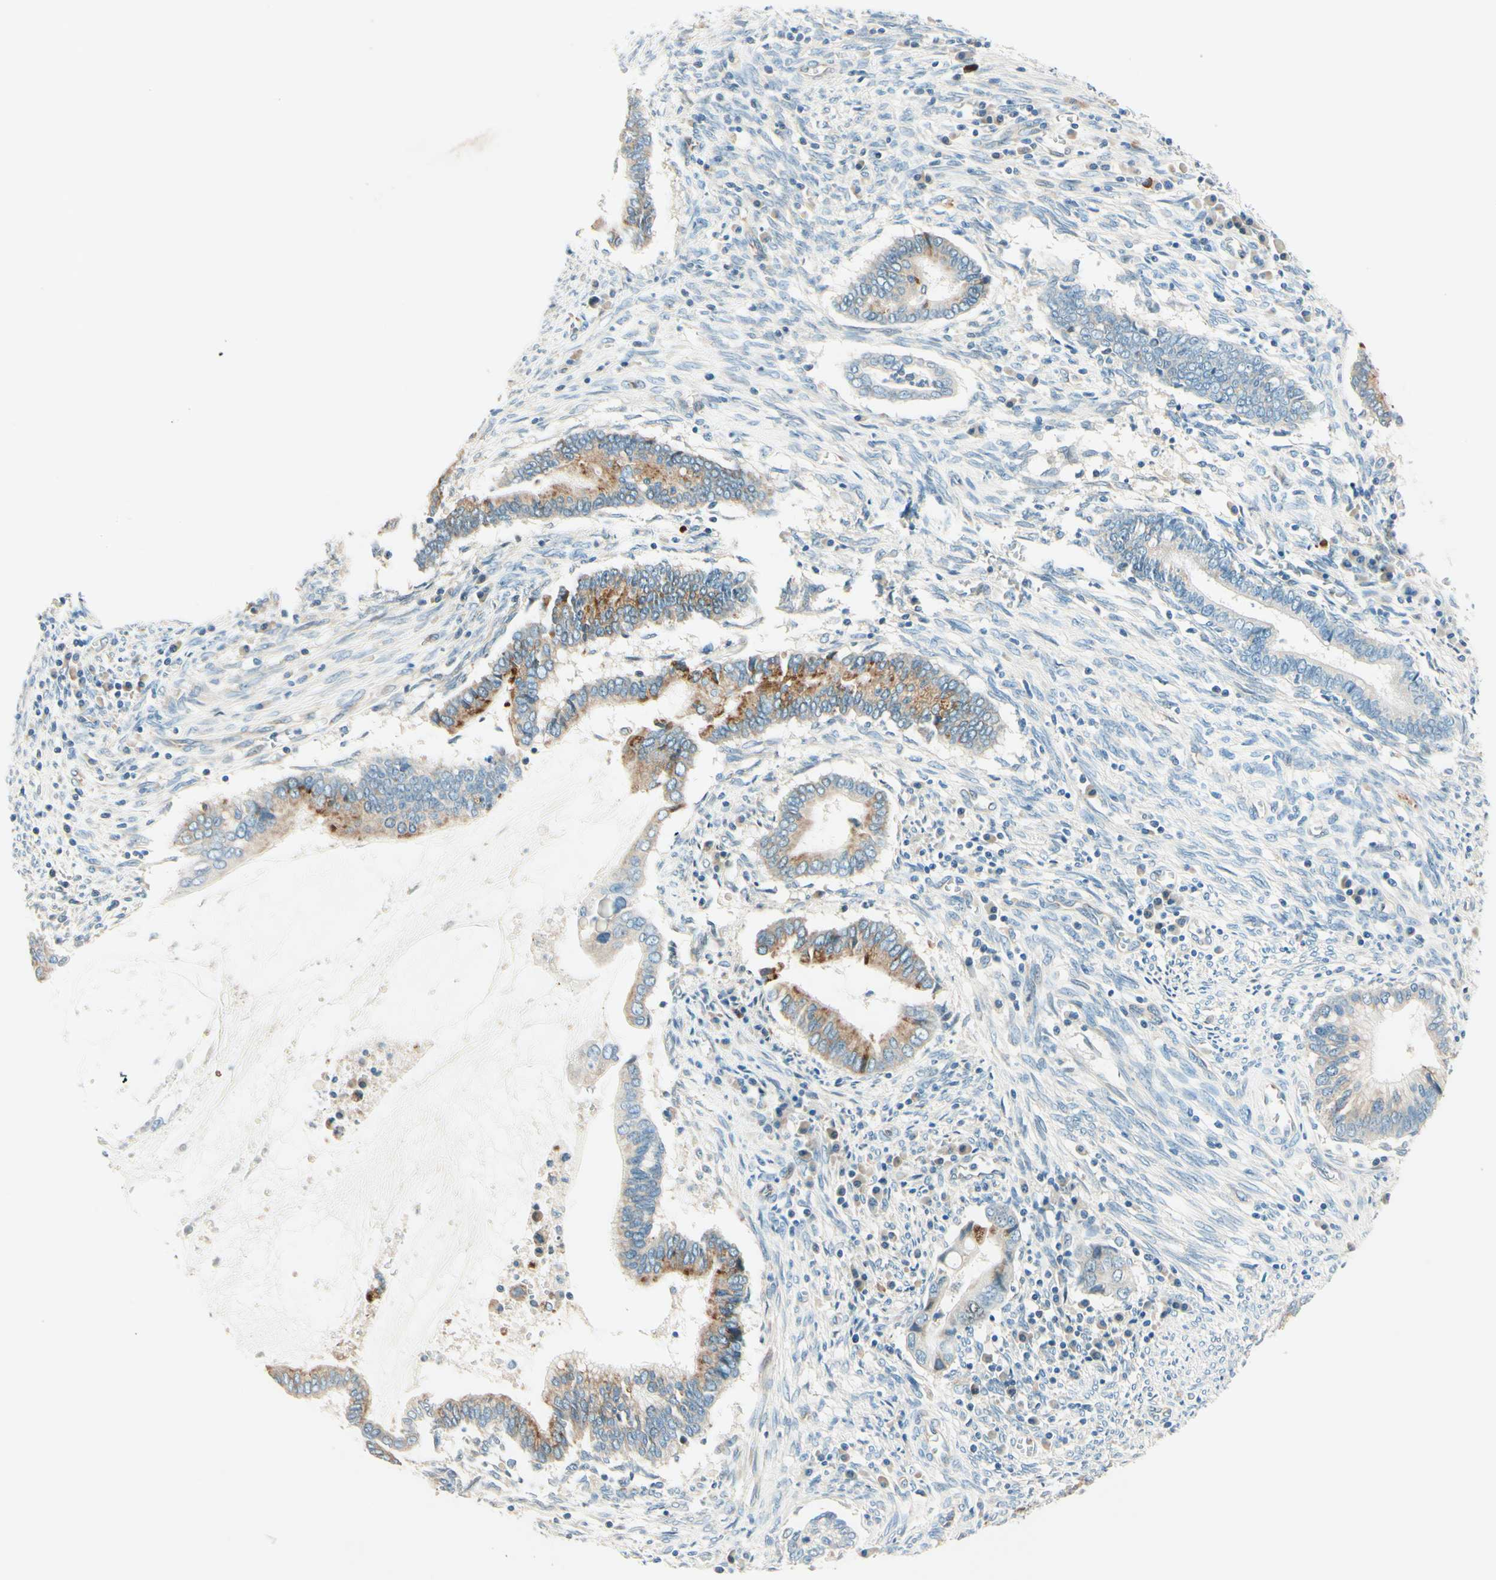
{"staining": {"intensity": "moderate", "quantity": "25%-75%", "location": "cytoplasmic/membranous"}, "tissue": "cervical cancer", "cell_type": "Tumor cells", "image_type": "cancer", "snomed": [{"axis": "morphology", "description": "Adenocarcinoma, NOS"}, {"axis": "topography", "description": "Cervix"}], "caption": "High-power microscopy captured an immunohistochemistry histopathology image of cervical cancer (adenocarcinoma), revealing moderate cytoplasmic/membranous expression in about 25%-75% of tumor cells. The staining was performed using DAB, with brown indicating positive protein expression. Nuclei are stained blue with hematoxylin.", "gene": "TAOK2", "patient": {"sex": "female", "age": 44}}